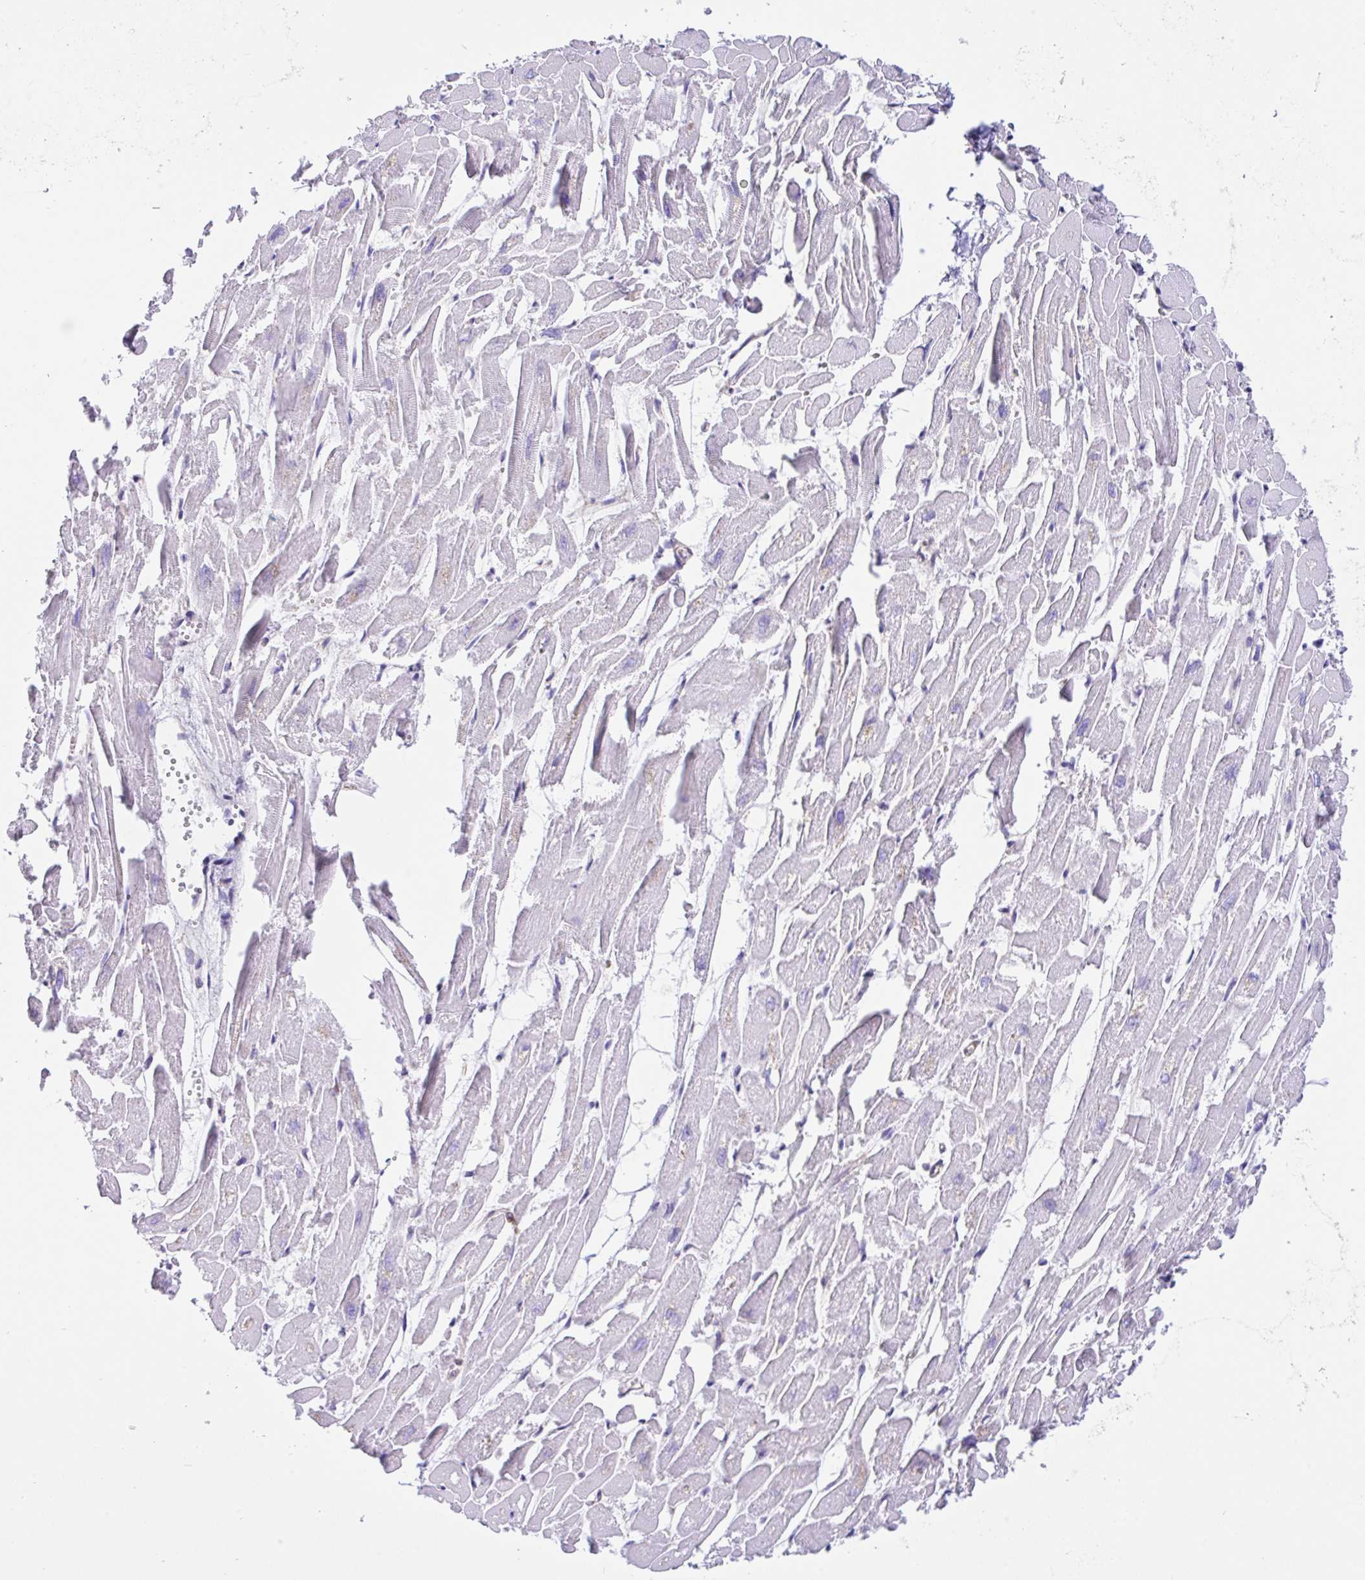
{"staining": {"intensity": "weak", "quantity": "<25%", "location": "cytoplasmic/membranous"}, "tissue": "heart muscle", "cell_type": "Cardiomyocytes", "image_type": "normal", "snomed": [{"axis": "morphology", "description": "Normal tissue, NOS"}, {"axis": "topography", "description": "Heart"}], "caption": "Immunohistochemistry (IHC) histopathology image of unremarkable heart muscle: heart muscle stained with DAB demonstrates no significant protein positivity in cardiomyocytes.", "gene": "GFPT2", "patient": {"sex": "male", "age": 54}}